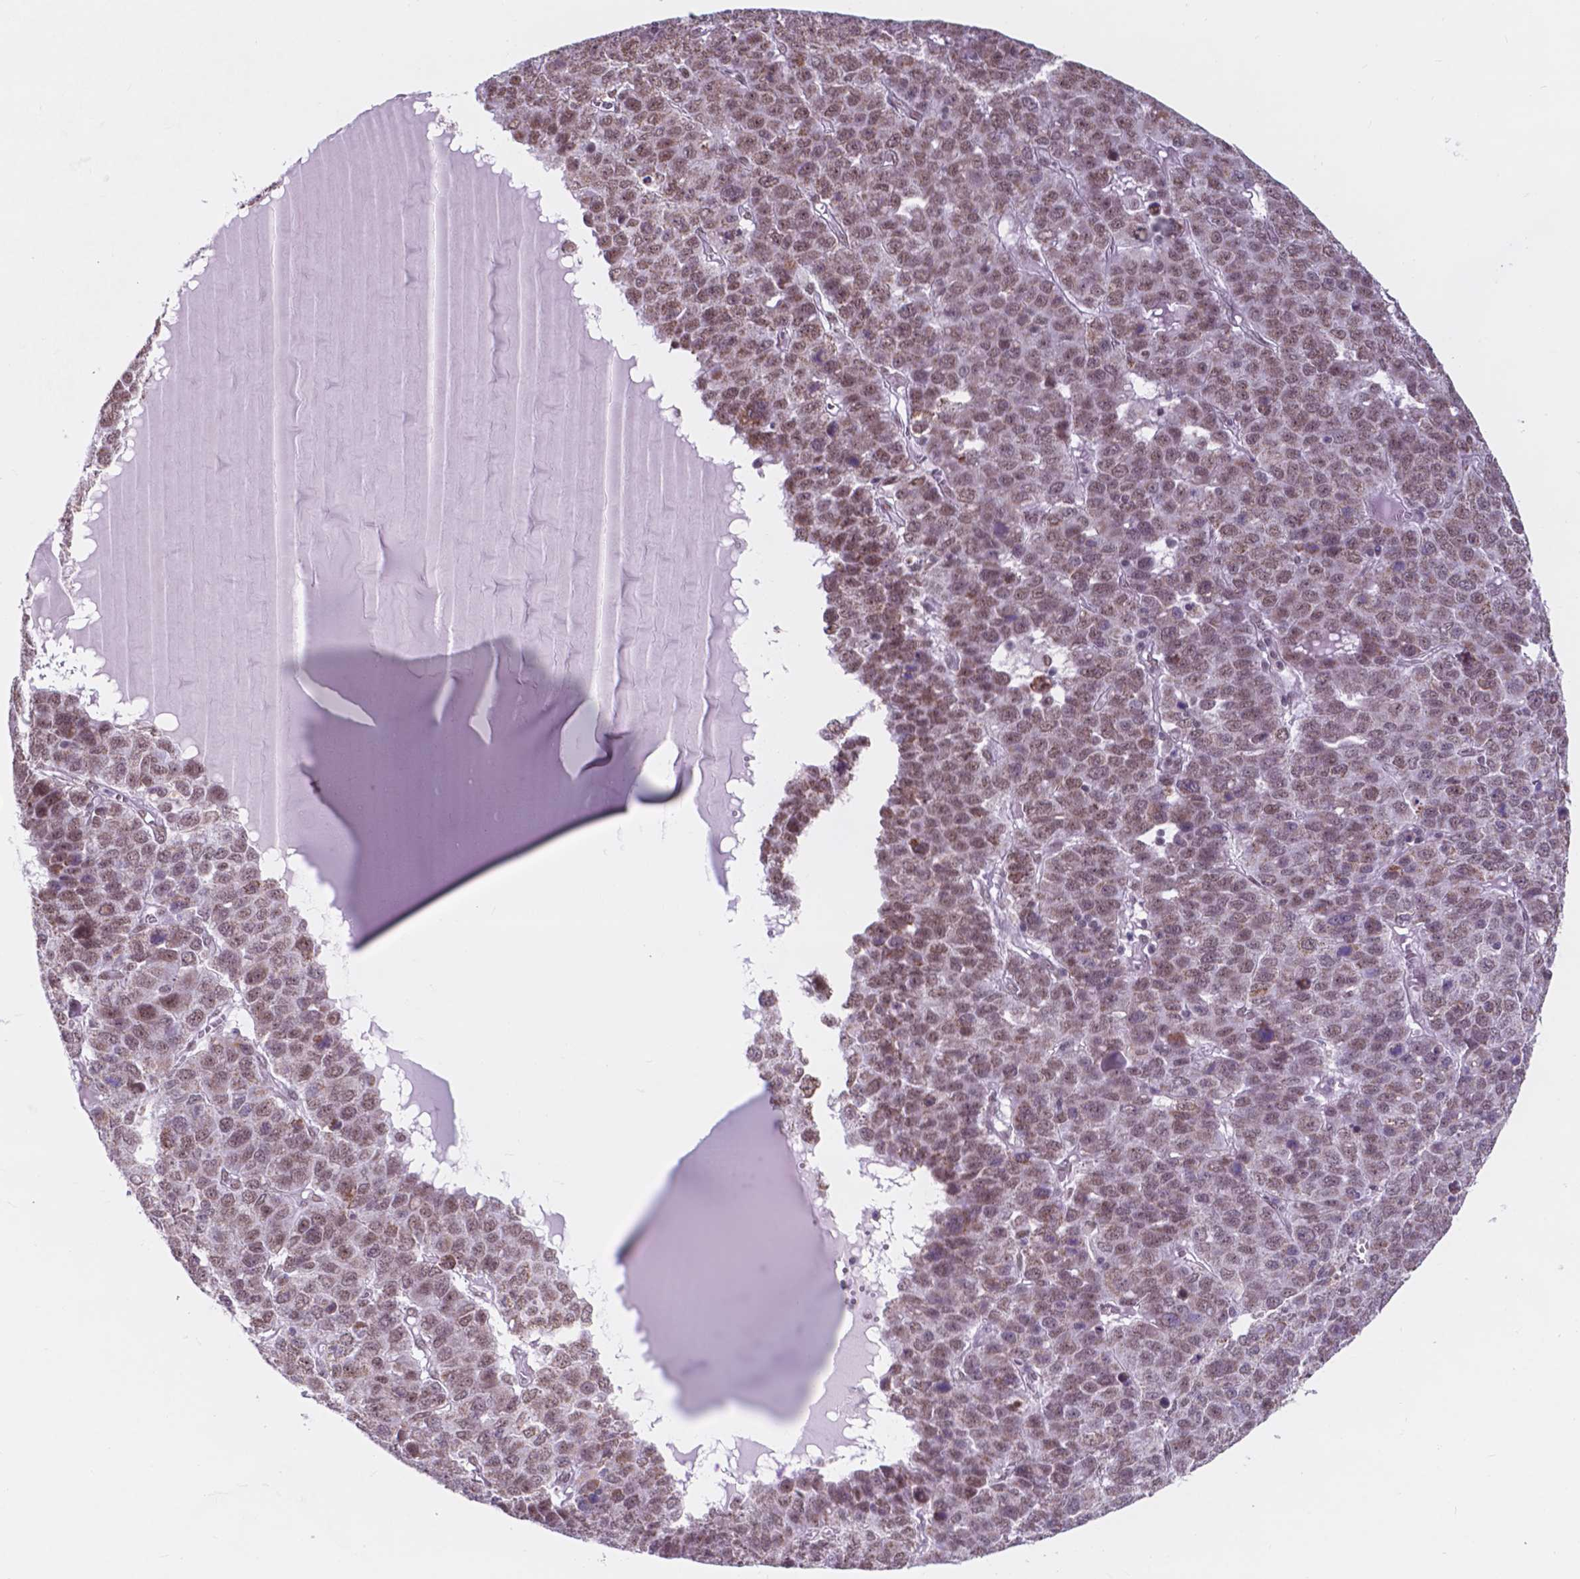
{"staining": {"intensity": "moderate", "quantity": "25%-75%", "location": "nuclear"}, "tissue": "liver cancer", "cell_type": "Tumor cells", "image_type": "cancer", "snomed": [{"axis": "morphology", "description": "Carcinoma, Hepatocellular, NOS"}, {"axis": "topography", "description": "Liver"}], "caption": "Immunohistochemistry (IHC) (DAB (3,3'-diaminobenzidine)) staining of human liver cancer (hepatocellular carcinoma) displays moderate nuclear protein positivity in approximately 25%-75% of tumor cells.", "gene": "BCAS2", "patient": {"sex": "male", "age": 69}}